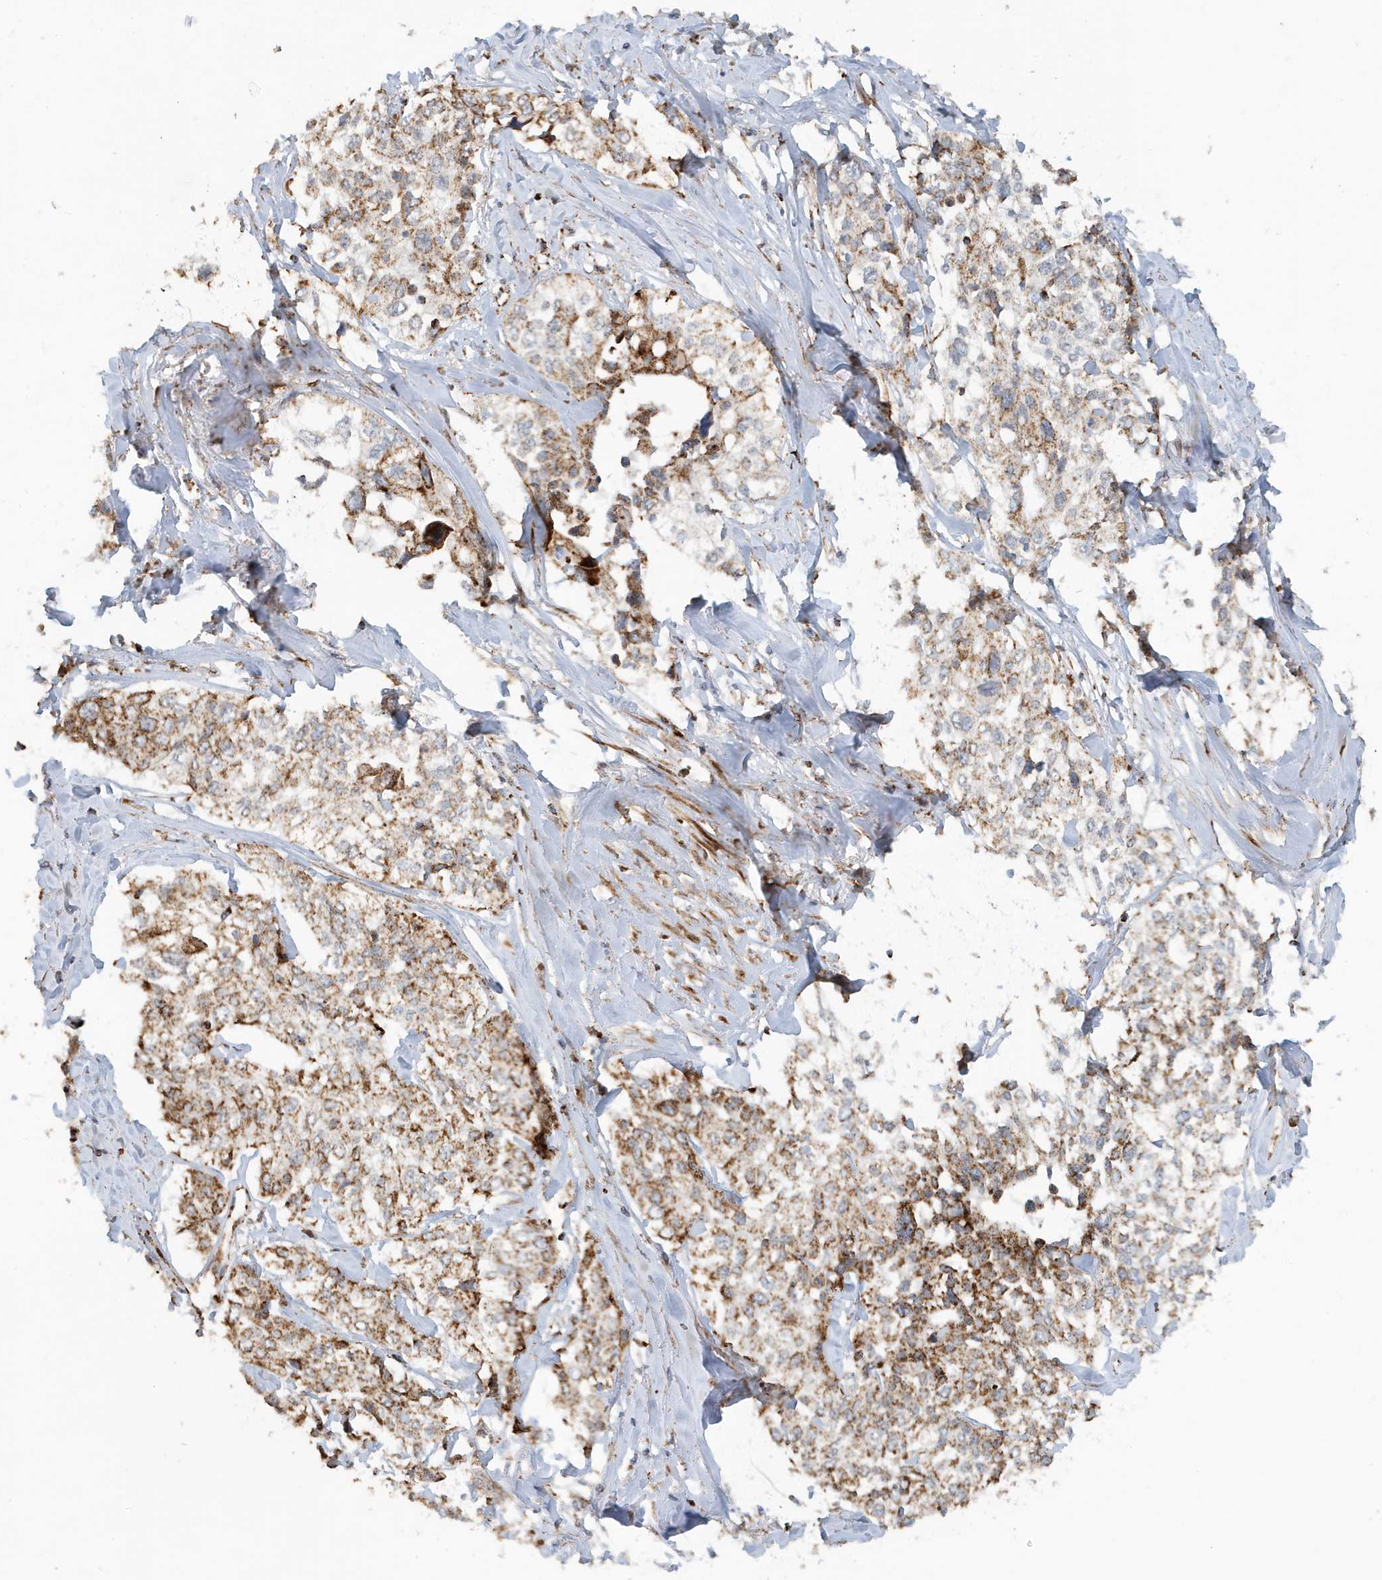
{"staining": {"intensity": "moderate", "quantity": ">75%", "location": "cytoplasmic/membranous"}, "tissue": "cervical cancer", "cell_type": "Tumor cells", "image_type": "cancer", "snomed": [{"axis": "morphology", "description": "Squamous cell carcinoma, NOS"}, {"axis": "topography", "description": "Cervix"}], "caption": "The histopathology image reveals staining of cervical cancer, revealing moderate cytoplasmic/membranous protein positivity (brown color) within tumor cells. (IHC, brightfield microscopy, high magnification).", "gene": "MAN1A1", "patient": {"sex": "female", "age": 31}}